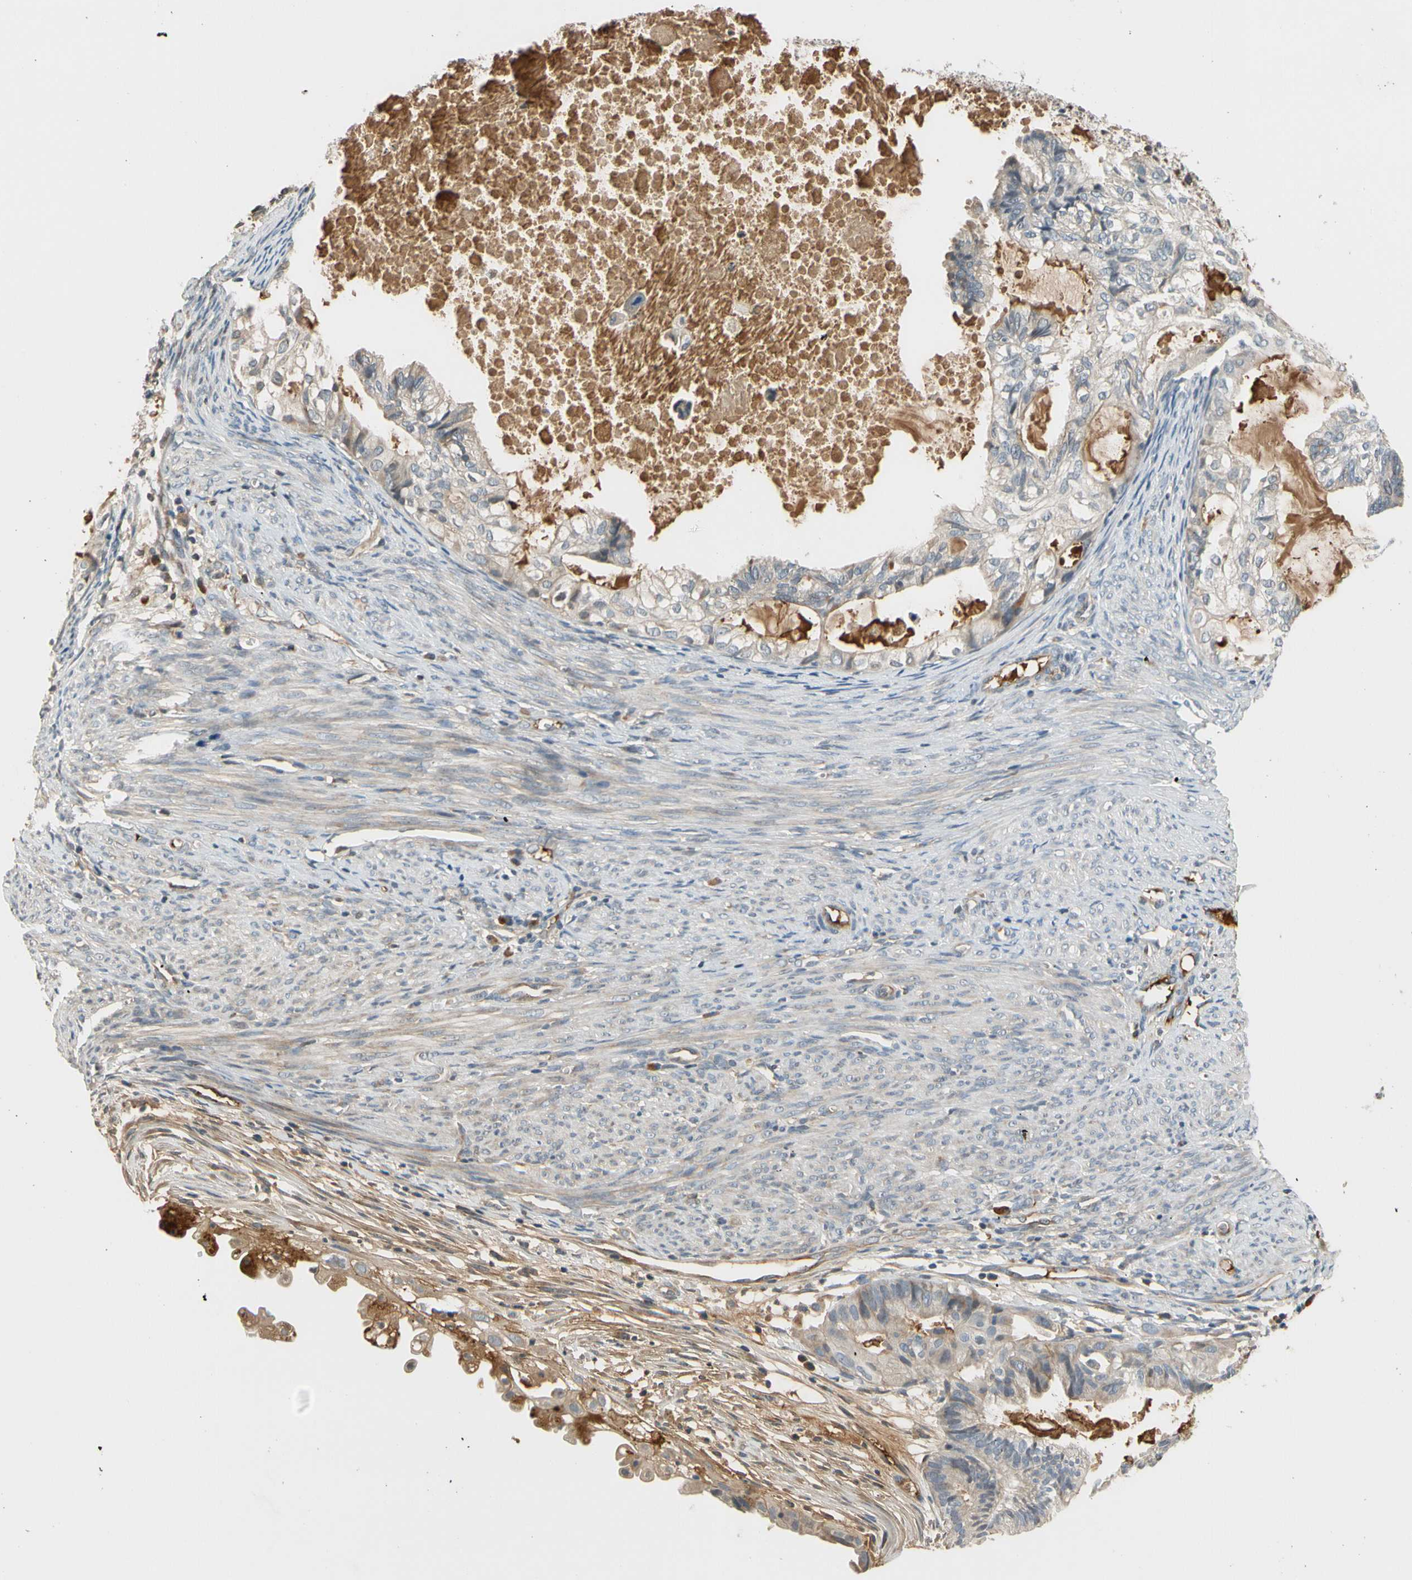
{"staining": {"intensity": "weak", "quantity": ">75%", "location": "cytoplasmic/membranous"}, "tissue": "cervical cancer", "cell_type": "Tumor cells", "image_type": "cancer", "snomed": [{"axis": "morphology", "description": "Normal tissue, NOS"}, {"axis": "morphology", "description": "Adenocarcinoma, NOS"}, {"axis": "topography", "description": "Cervix"}, {"axis": "topography", "description": "Endometrium"}], "caption": "Cervical cancer (adenocarcinoma) tissue exhibits weak cytoplasmic/membranous positivity in approximately >75% of tumor cells", "gene": "C4A", "patient": {"sex": "female", "age": 86}}